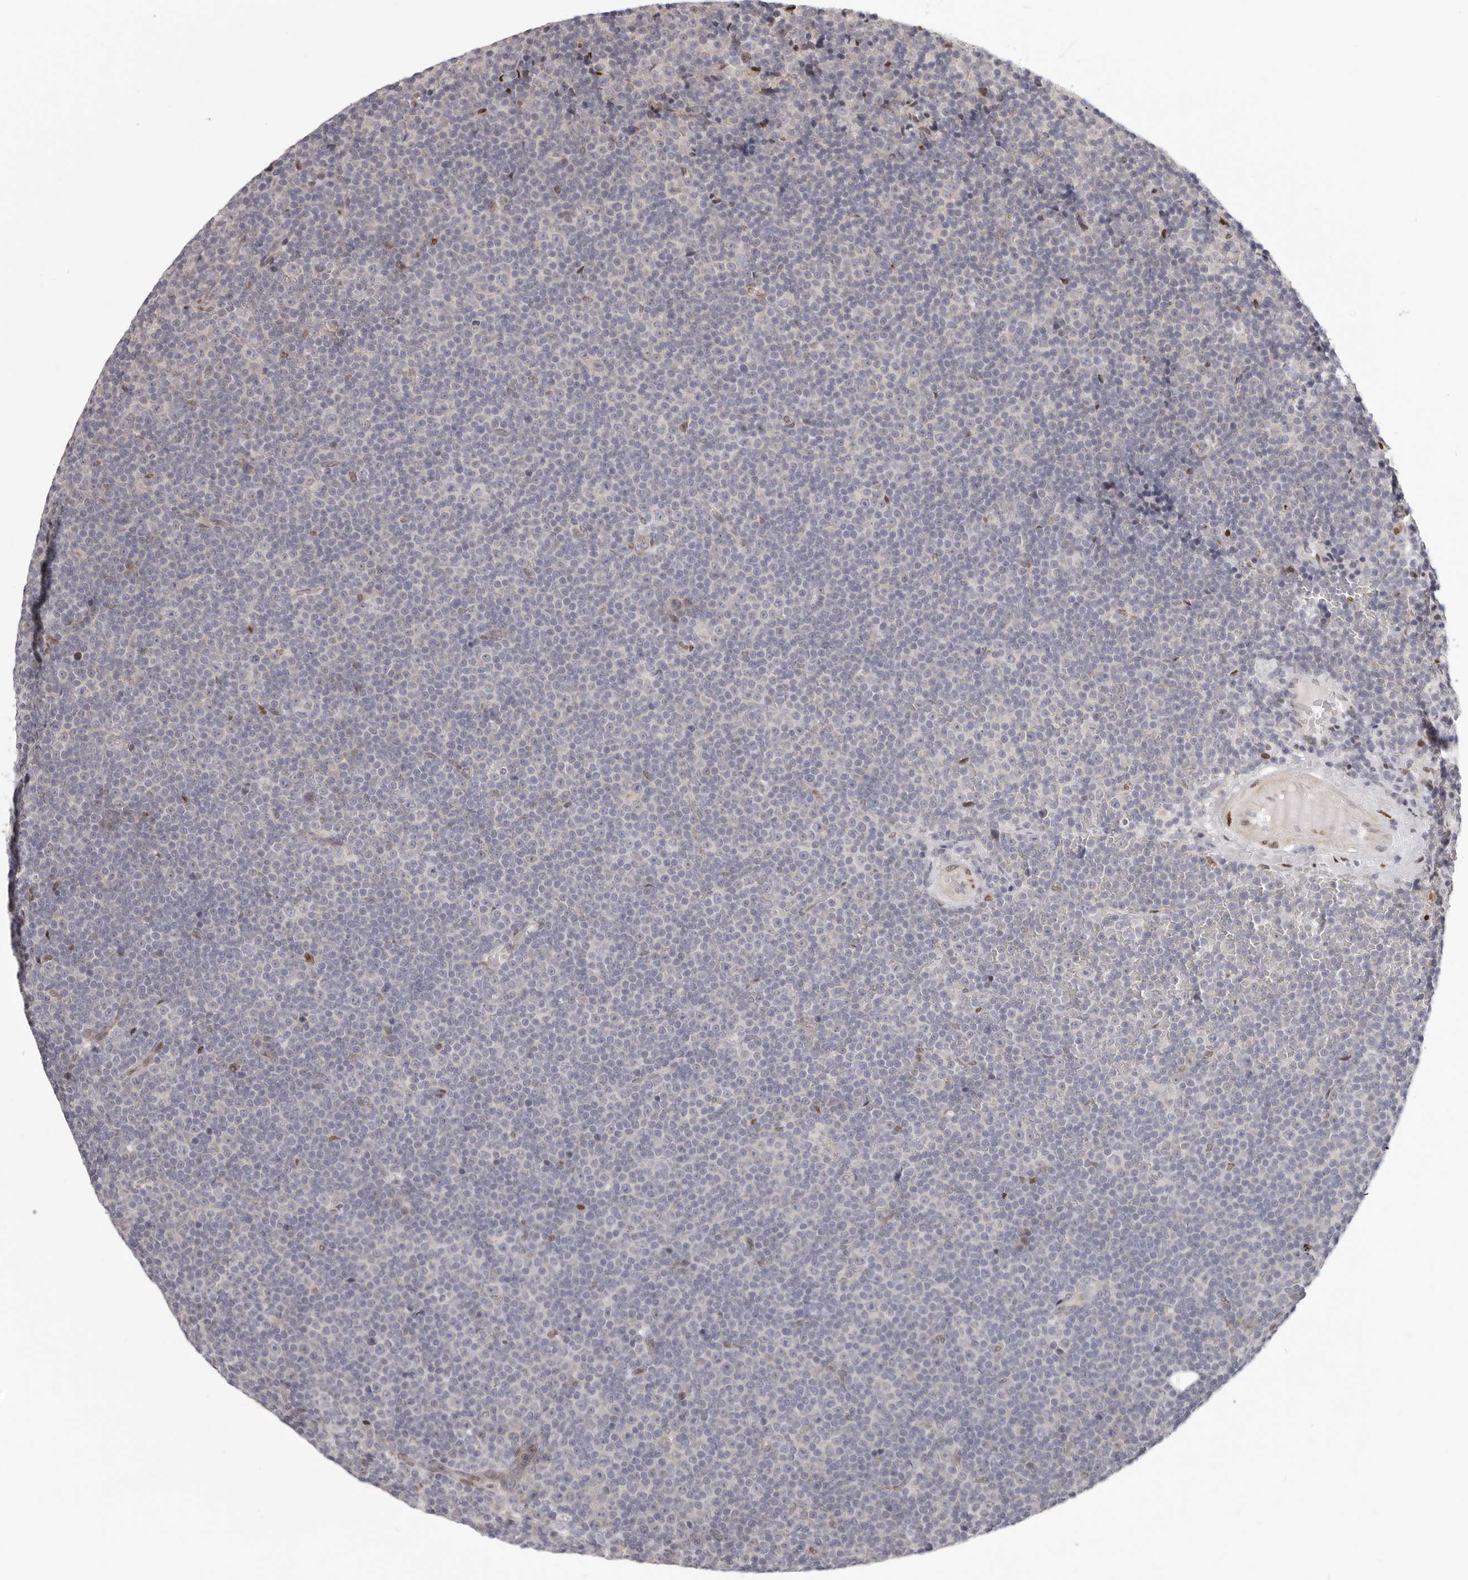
{"staining": {"intensity": "negative", "quantity": "none", "location": "none"}, "tissue": "lymphoma", "cell_type": "Tumor cells", "image_type": "cancer", "snomed": [{"axis": "morphology", "description": "Malignant lymphoma, non-Hodgkin's type, Low grade"}, {"axis": "topography", "description": "Lymph node"}], "caption": "Lymphoma was stained to show a protein in brown. There is no significant expression in tumor cells.", "gene": "SRP19", "patient": {"sex": "female", "age": 67}}